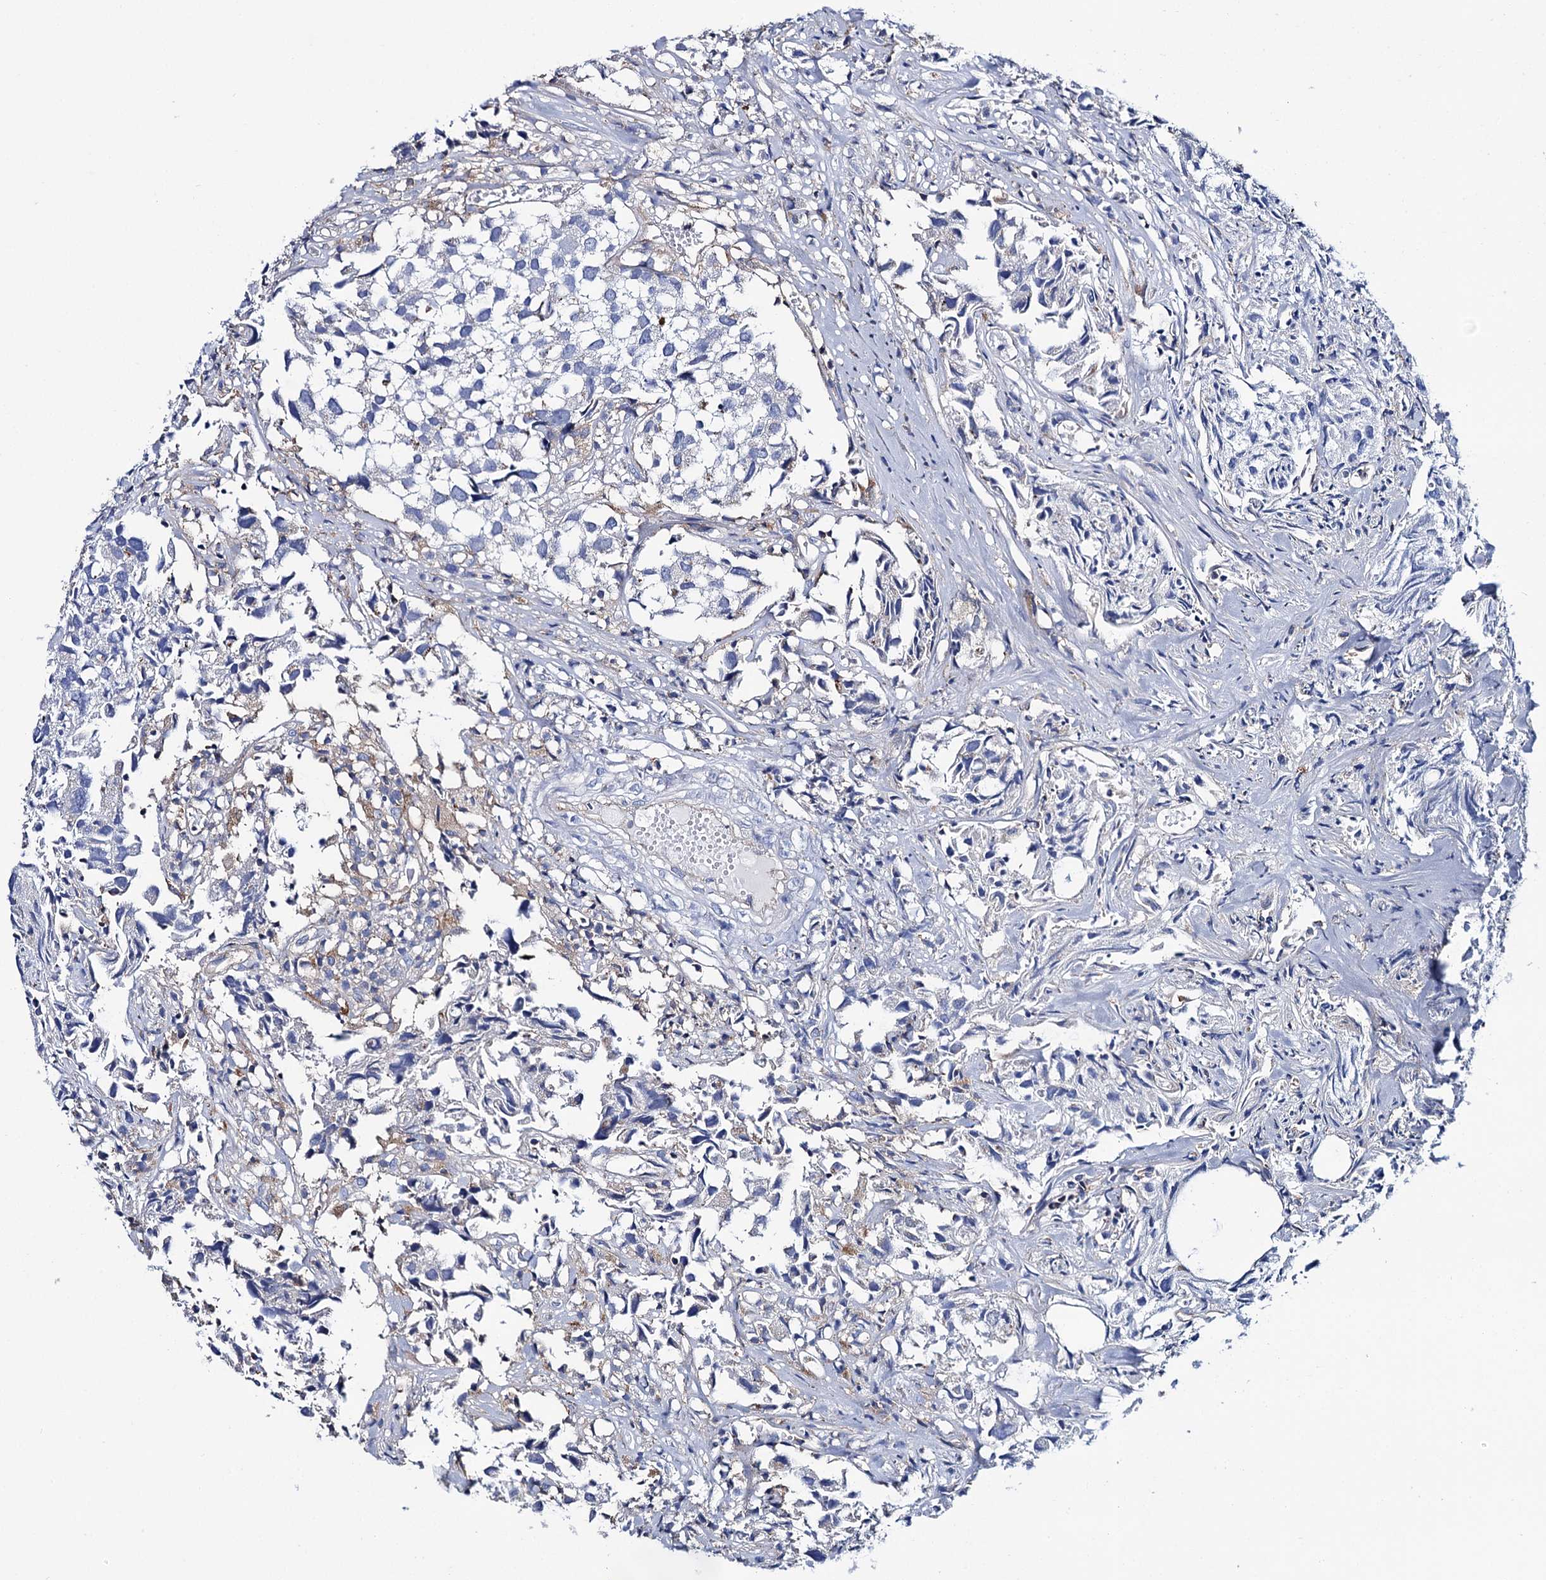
{"staining": {"intensity": "negative", "quantity": "none", "location": "none"}, "tissue": "urothelial cancer", "cell_type": "Tumor cells", "image_type": "cancer", "snomed": [{"axis": "morphology", "description": "Urothelial carcinoma, High grade"}, {"axis": "topography", "description": "Urinary bladder"}], "caption": "A high-resolution micrograph shows IHC staining of high-grade urothelial carcinoma, which reveals no significant staining in tumor cells.", "gene": "SCPEP1", "patient": {"sex": "female", "age": 75}}